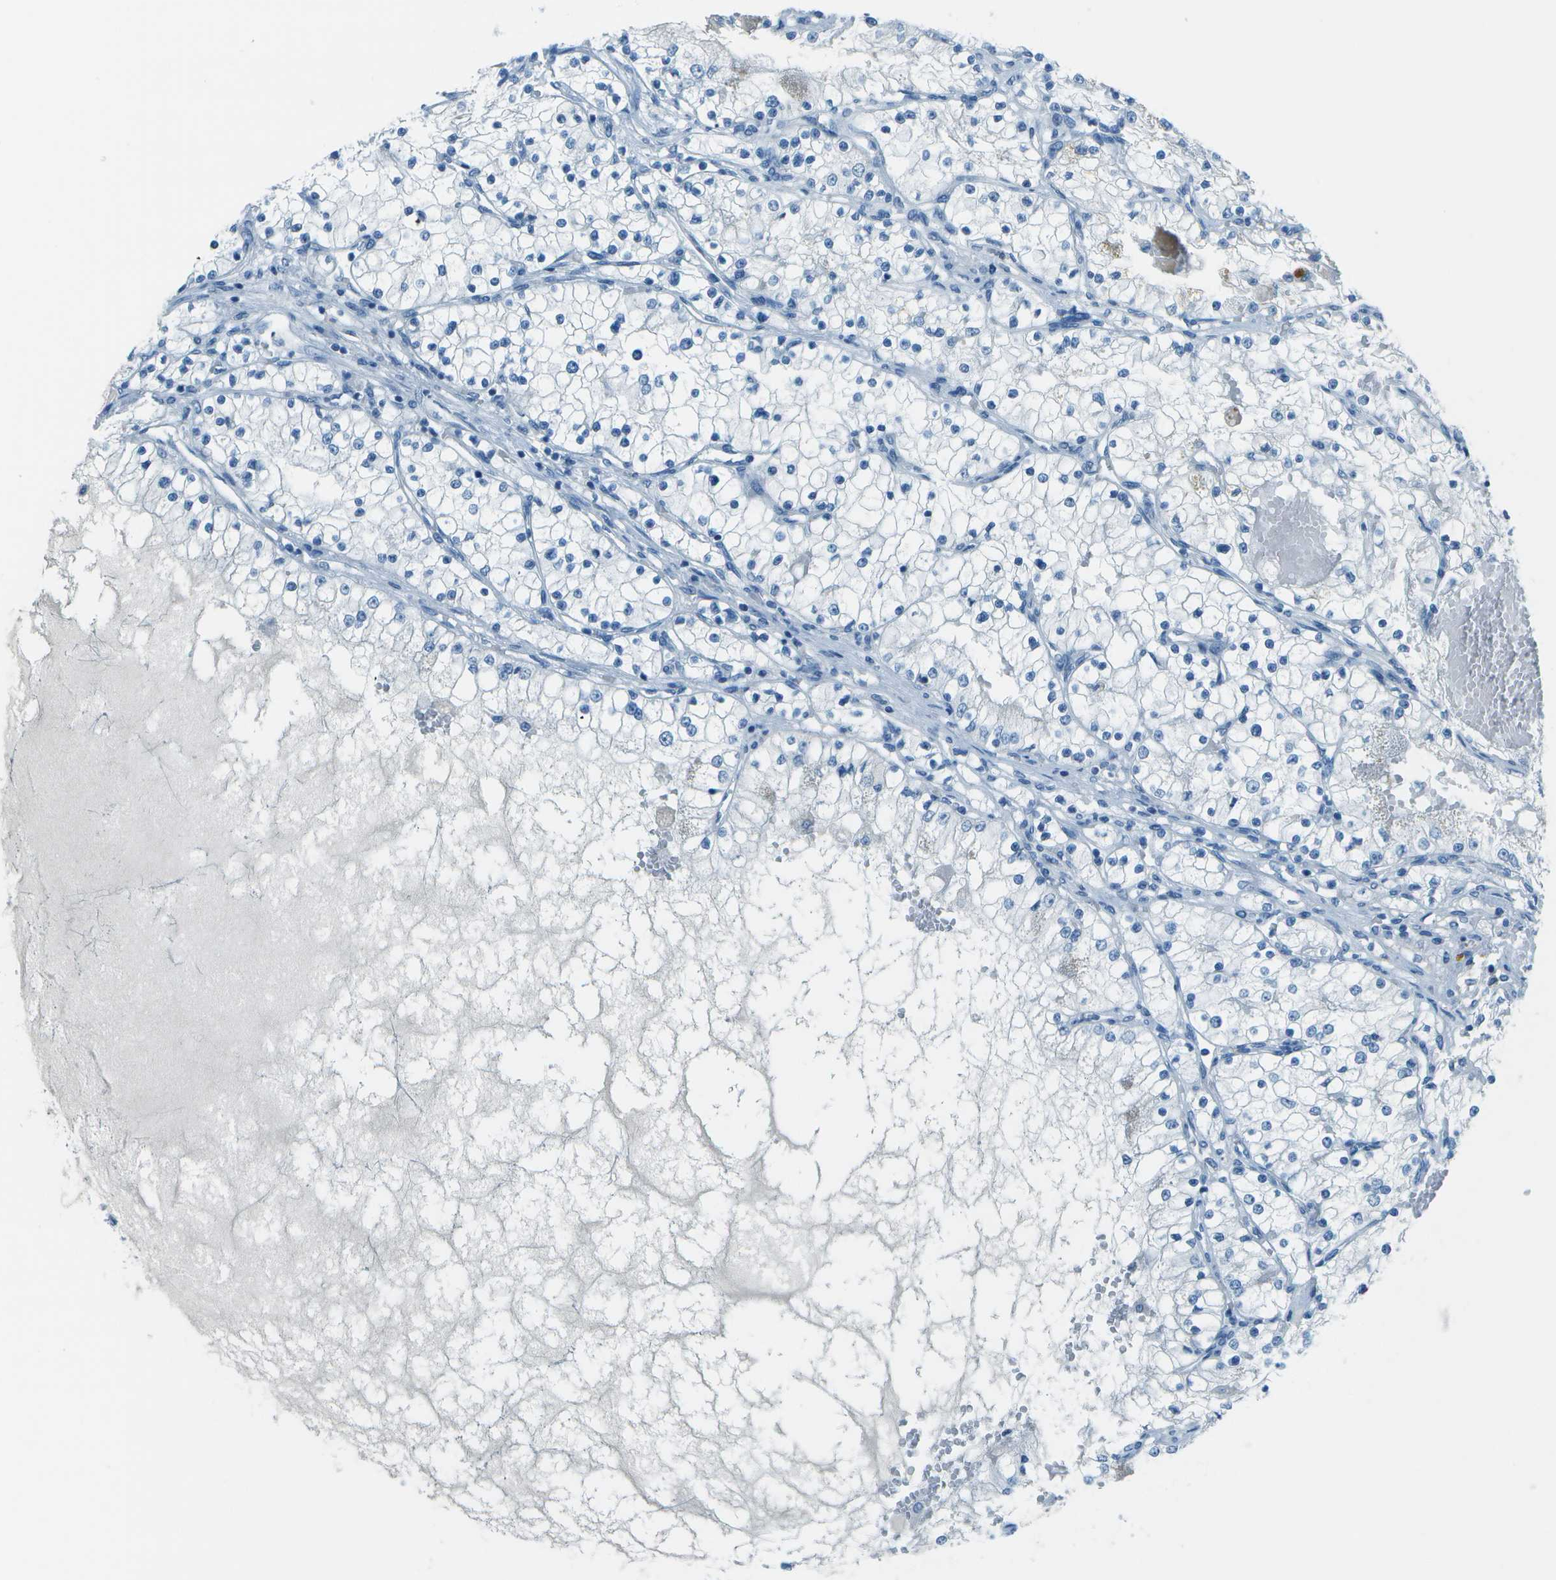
{"staining": {"intensity": "negative", "quantity": "none", "location": "none"}, "tissue": "renal cancer", "cell_type": "Tumor cells", "image_type": "cancer", "snomed": [{"axis": "morphology", "description": "Adenocarcinoma, NOS"}, {"axis": "topography", "description": "Kidney"}], "caption": "DAB (3,3'-diaminobenzidine) immunohistochemical staining of human adenocarcinoma (renal) exhibits no significant positivity in tumor cells. Brightfield microscopy of immunohistochemistry (IHC) stained with DAB (brown) and hematoxylin (blue), captured at high magnification.", "gene": "FGF1", "patient": {"sex": "male", "age": 68}}